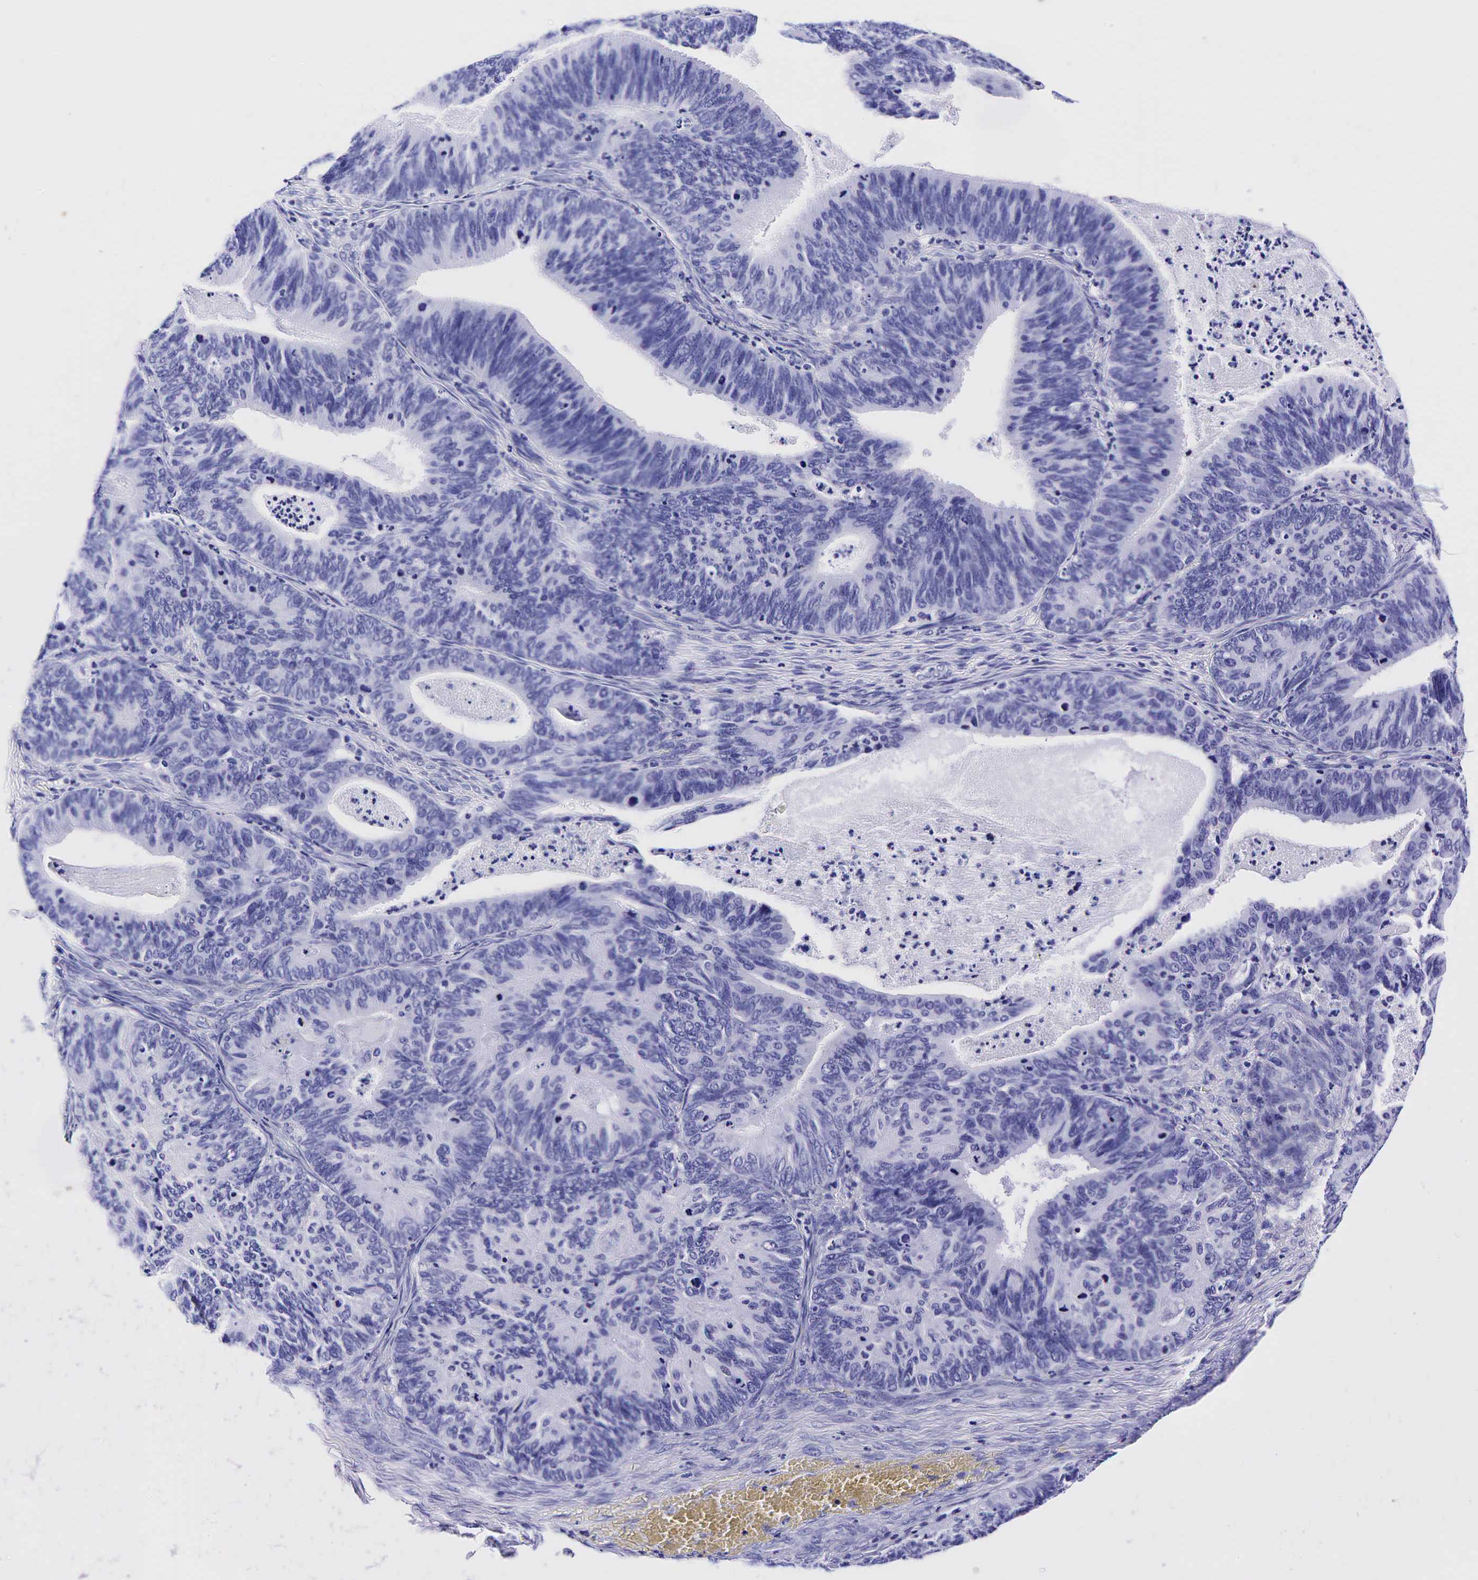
{"staining": {"intensity": "negative", "quantity": "none", "location": "none"}, "tissue": "ovarian cancer", "cell_type": "Tumor cells", "image_type": "cancer", "snomed": [{"axis": "morphology", "description": "Carcinoma, endometroid"}, {"axis": "topography", "description": "Ovary"}], "caption": "Immunohistochemistry (IHC) histopathology image of neoplastic tissue: human ovarian cancer stained with DAB exhibits no significant protein staining in tumor cells.", "gene": "GCG", "patient": {"sex": "female", "age": 52}}